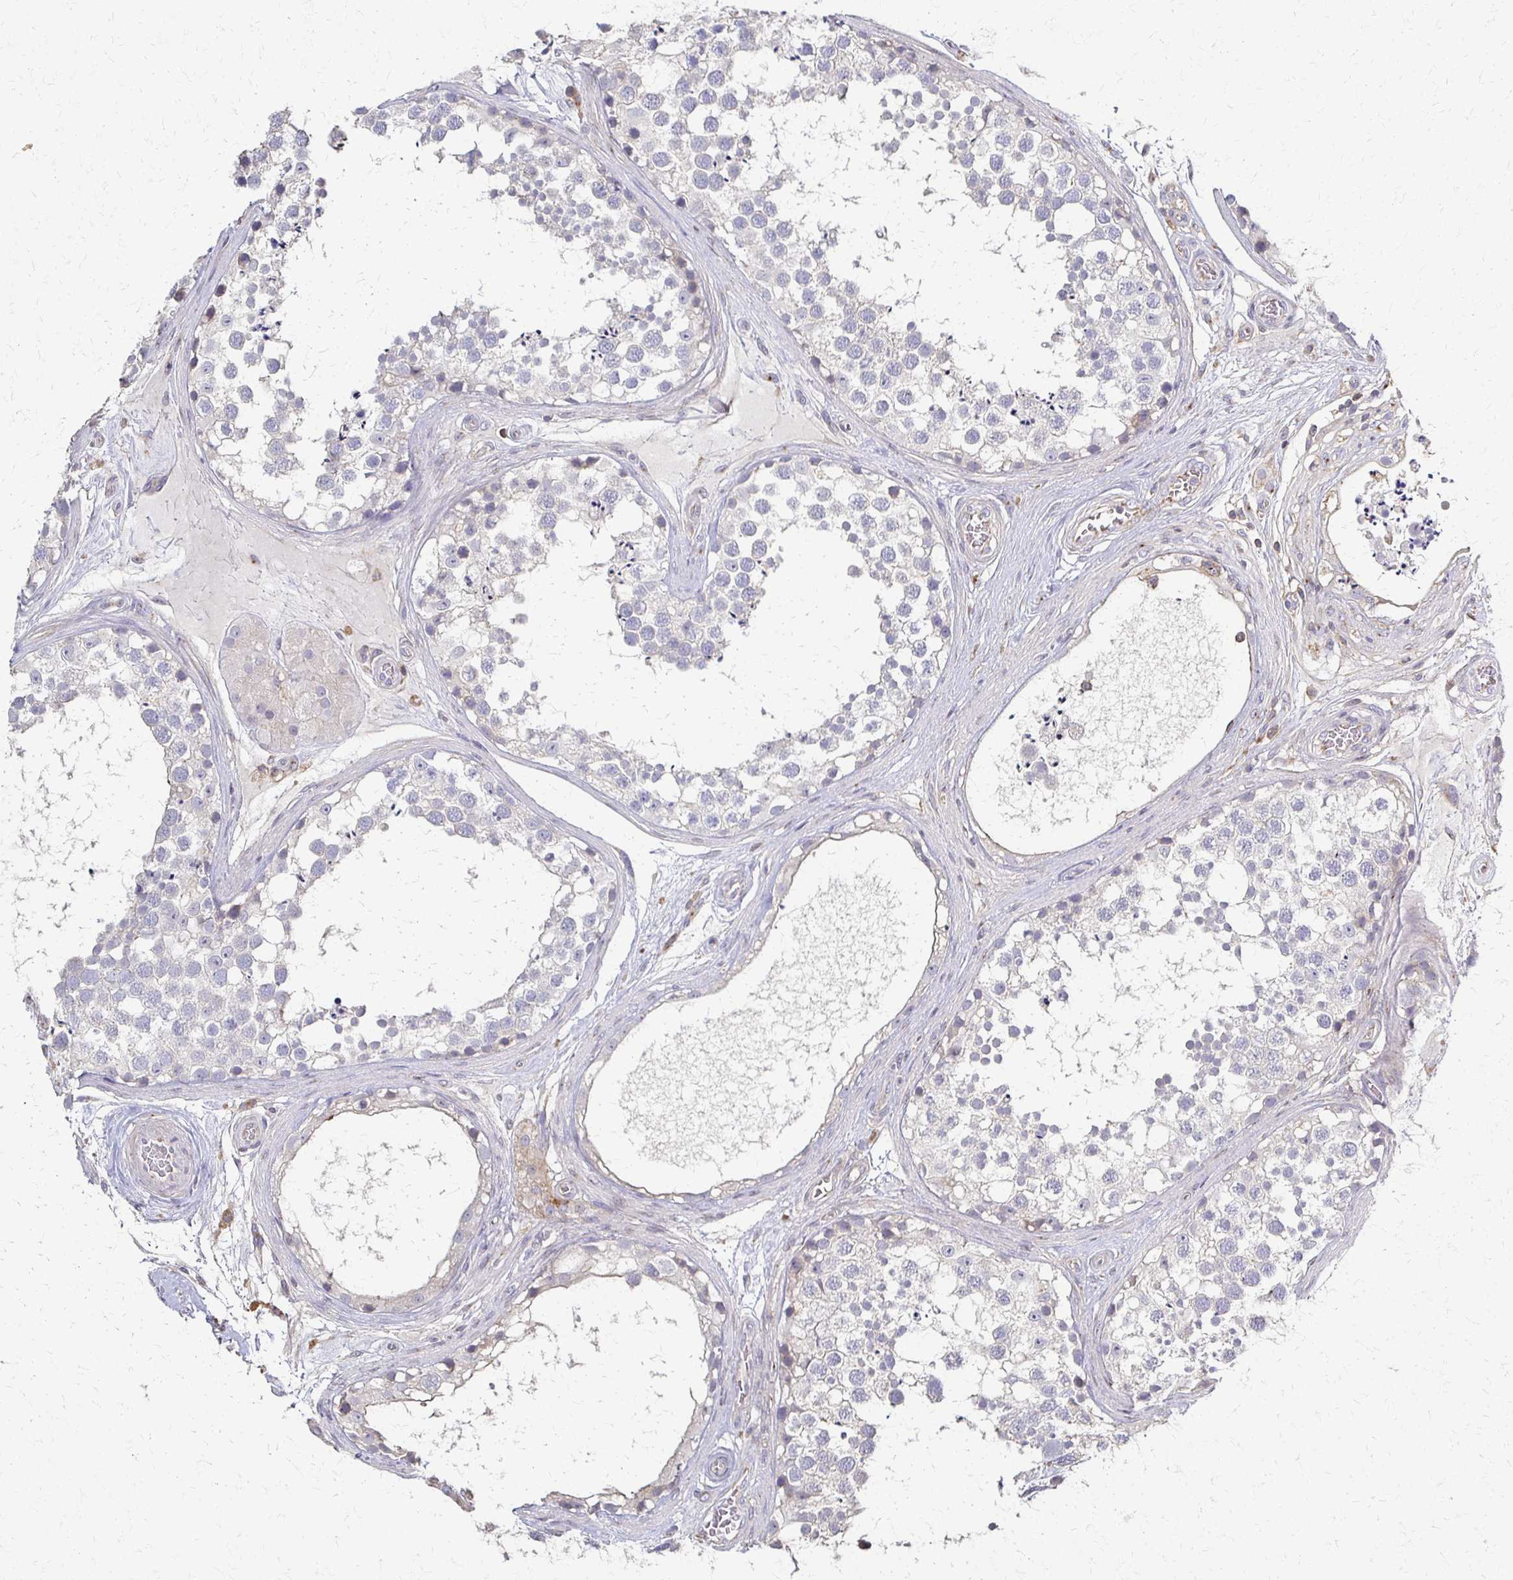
{"staining": {"intensity": "negative", "quantity": "none", "location": "none"}, "tissue": "testis", "cell_type": "Cells in seminiferous ducts", "image_type": "normal", "snomed": [{"axis": "morphology", "description": "Normal tissue, NOS"}, {"axis": "morphology", "description": "Seminoma, NOS"}, {"axis": "topography", "description": "Testis"}], "caption": "A histopathology image of testis stained for a protein demonstrates no brown staining in cells in seminiferous ducts.", "gene": "C1QTNF7", "patient": {"sex": "male", "age": 65}}